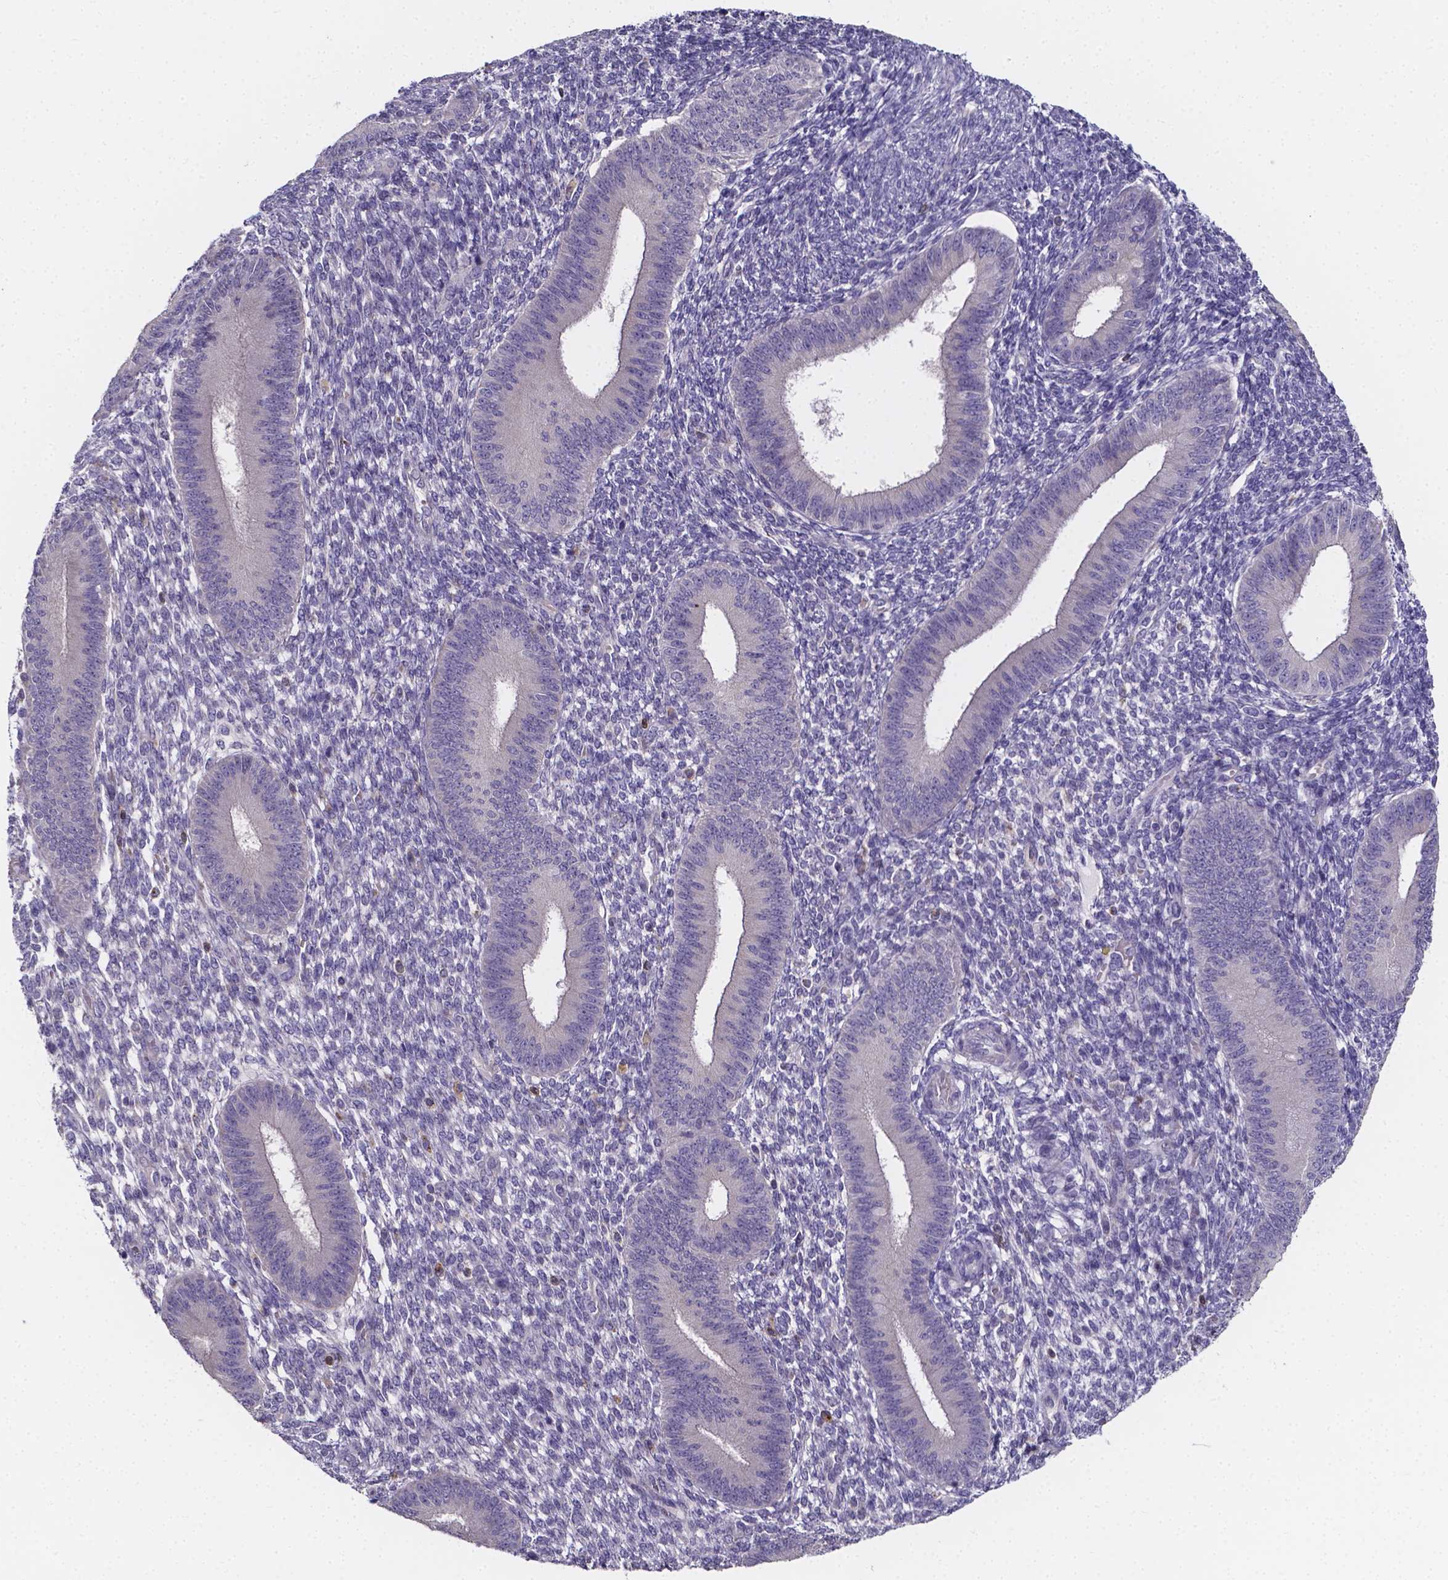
{"staining": {"intensity": "negative", "quantity": "none", "location": "none"}, "tissue": "endometrium", "cell_type": "Cells in endometrial stroma", "image_type": "normal", "snomed": [{"axis": "morphology", "description": "Normal tissue, NOS"}, {"axis": "topography", "description": "Endometrium"}], "caption": "This is an immunohistochemistry histopathology image of unremarkable human endometrium. There is no staining in cells in endometrial stroma.", "gene": "THEMIS", "patient": {"sex": "female", "age": 39}}